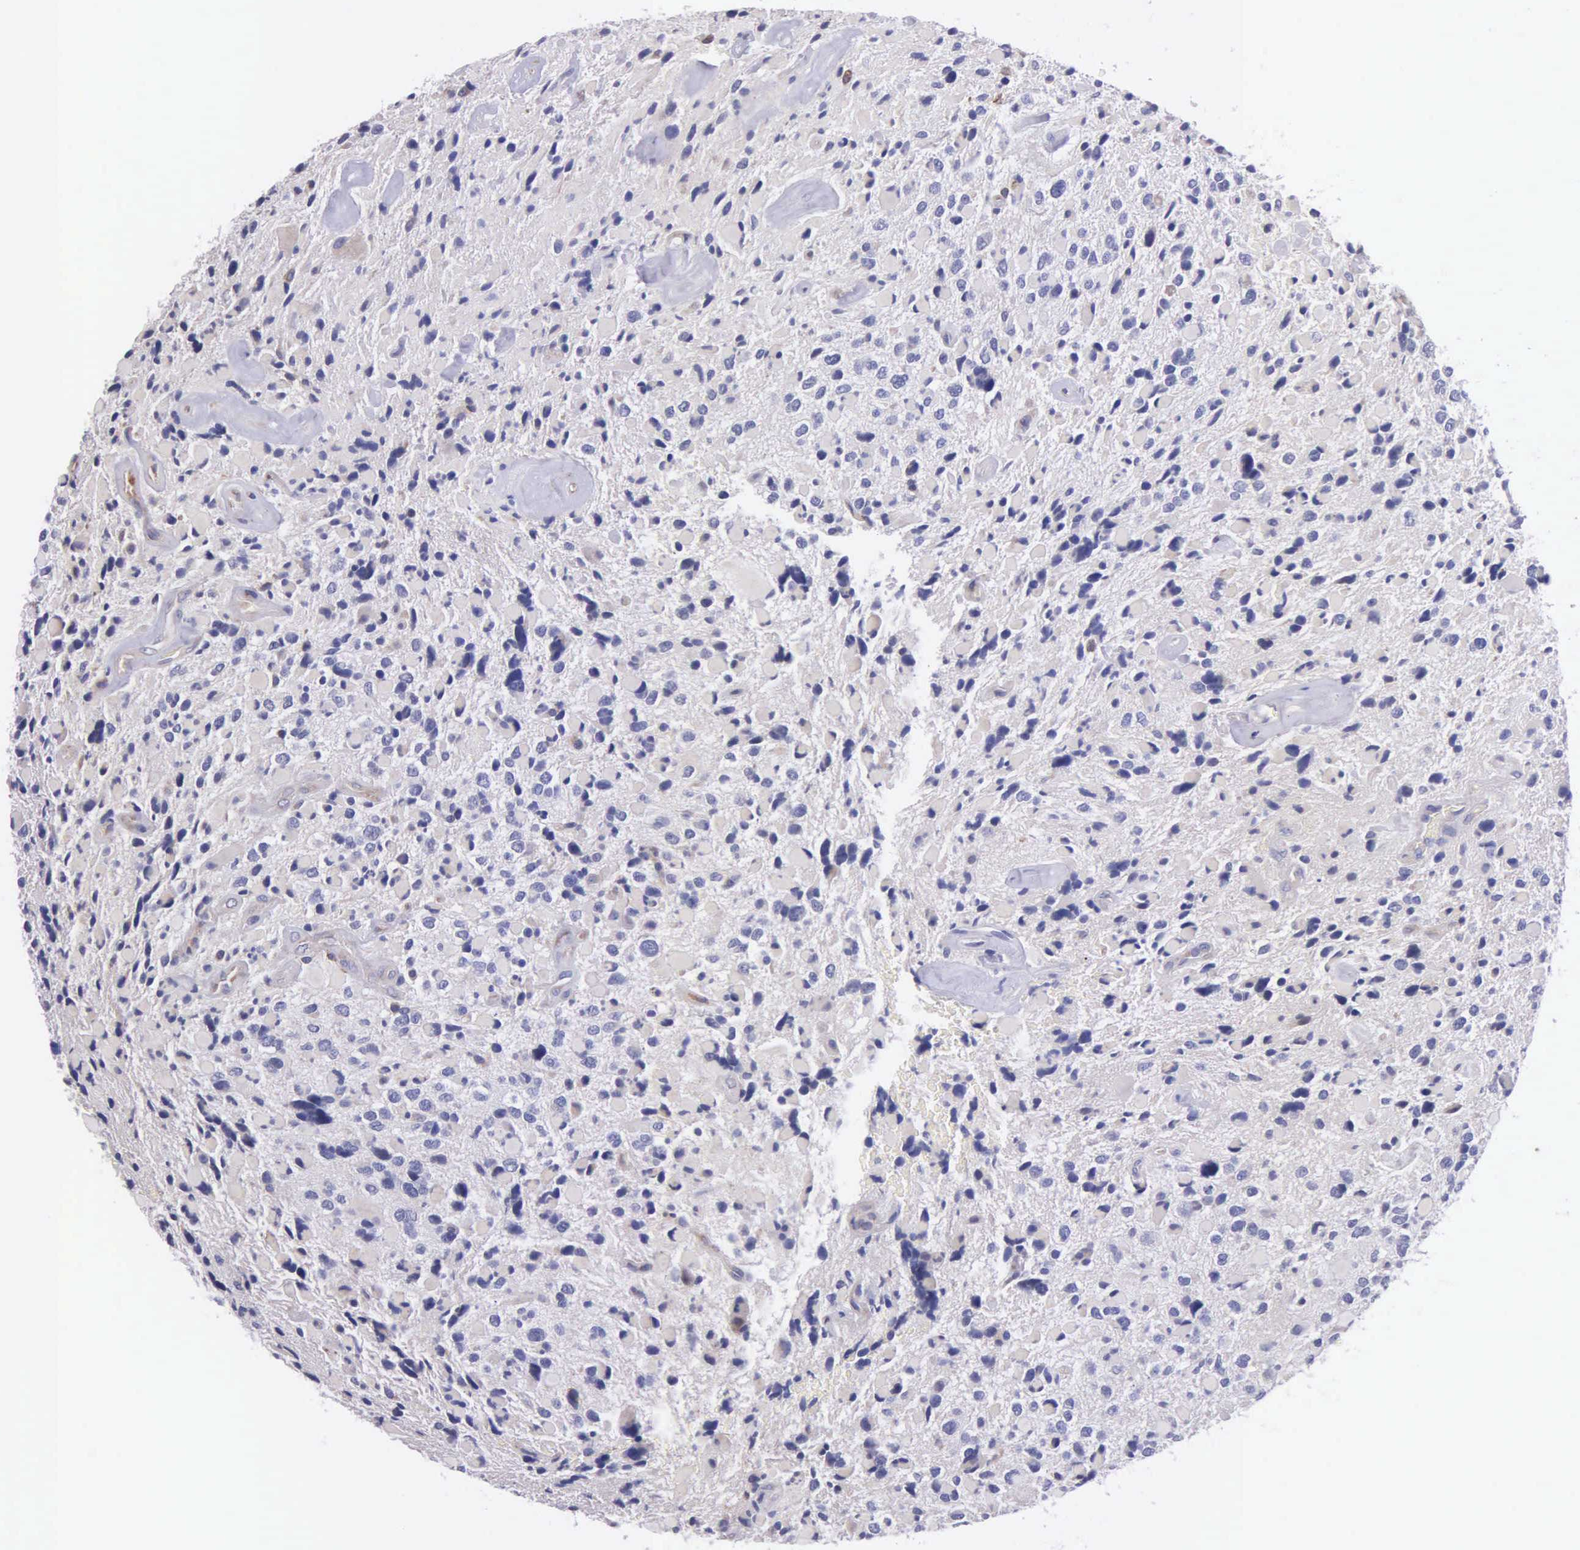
{"staining": {"intensity": "negative", "quantity": "none", "location": "none"}, "tissue": "glioma", "cell_type": "Tumor cells", "image_type": "cancer", "snomed": [{"axis": "morphology", "description": "Glioma, malignant, High grade"}, {"axis": "topography", "description": "Brain"}], "caption": "A high-resolution micrograph shows immunohistochemistry (IHC) staining of malignant high-grade glioma, which exhibits no significant expression in tumor cells.", "gene": "ZC3H12B", "patient": {"sex": "female", "age": 37}}